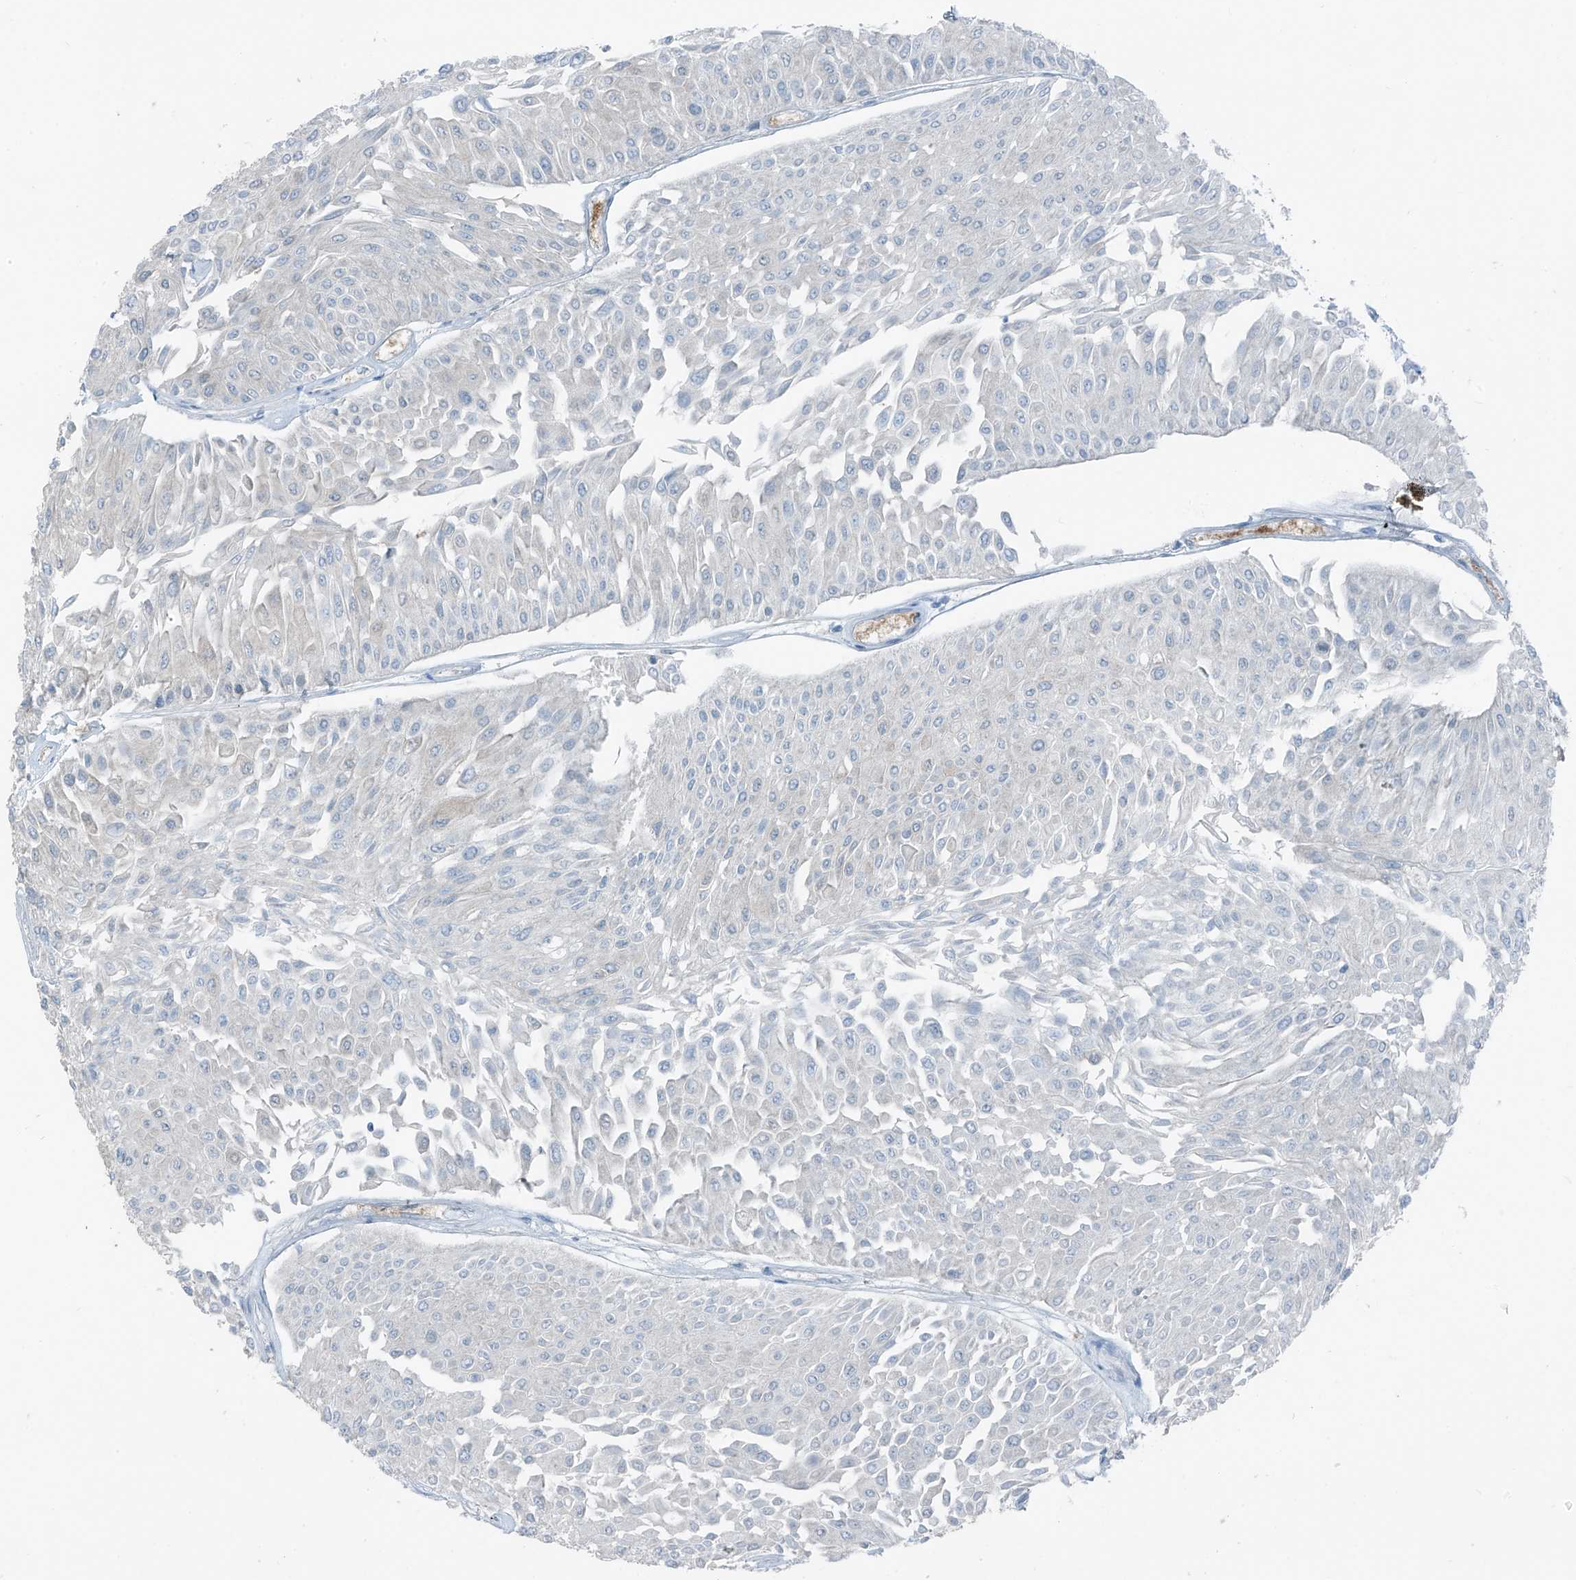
{"staining": {"intensity": "negative", "quantity": "none", "location": "none"}, "tissue": "urothelial cancer", "cell_type": "Tumor cells", "image_type": "cancer", "snomed": [{"axis": "morphology", "description": "Urothelial carcinoma, Low grade"}, {"axis": "topography", "description": "Urinary bladder"}], "caption": "An IHC image of urothelial cancer is shown. There is no staining in tumor cells of urothelial cancer. (DAB IHC visualized using brightfield microscopy, high magnification).", "gene": "SLC12A6", "patient": {"sex": "male", "age": 67}}